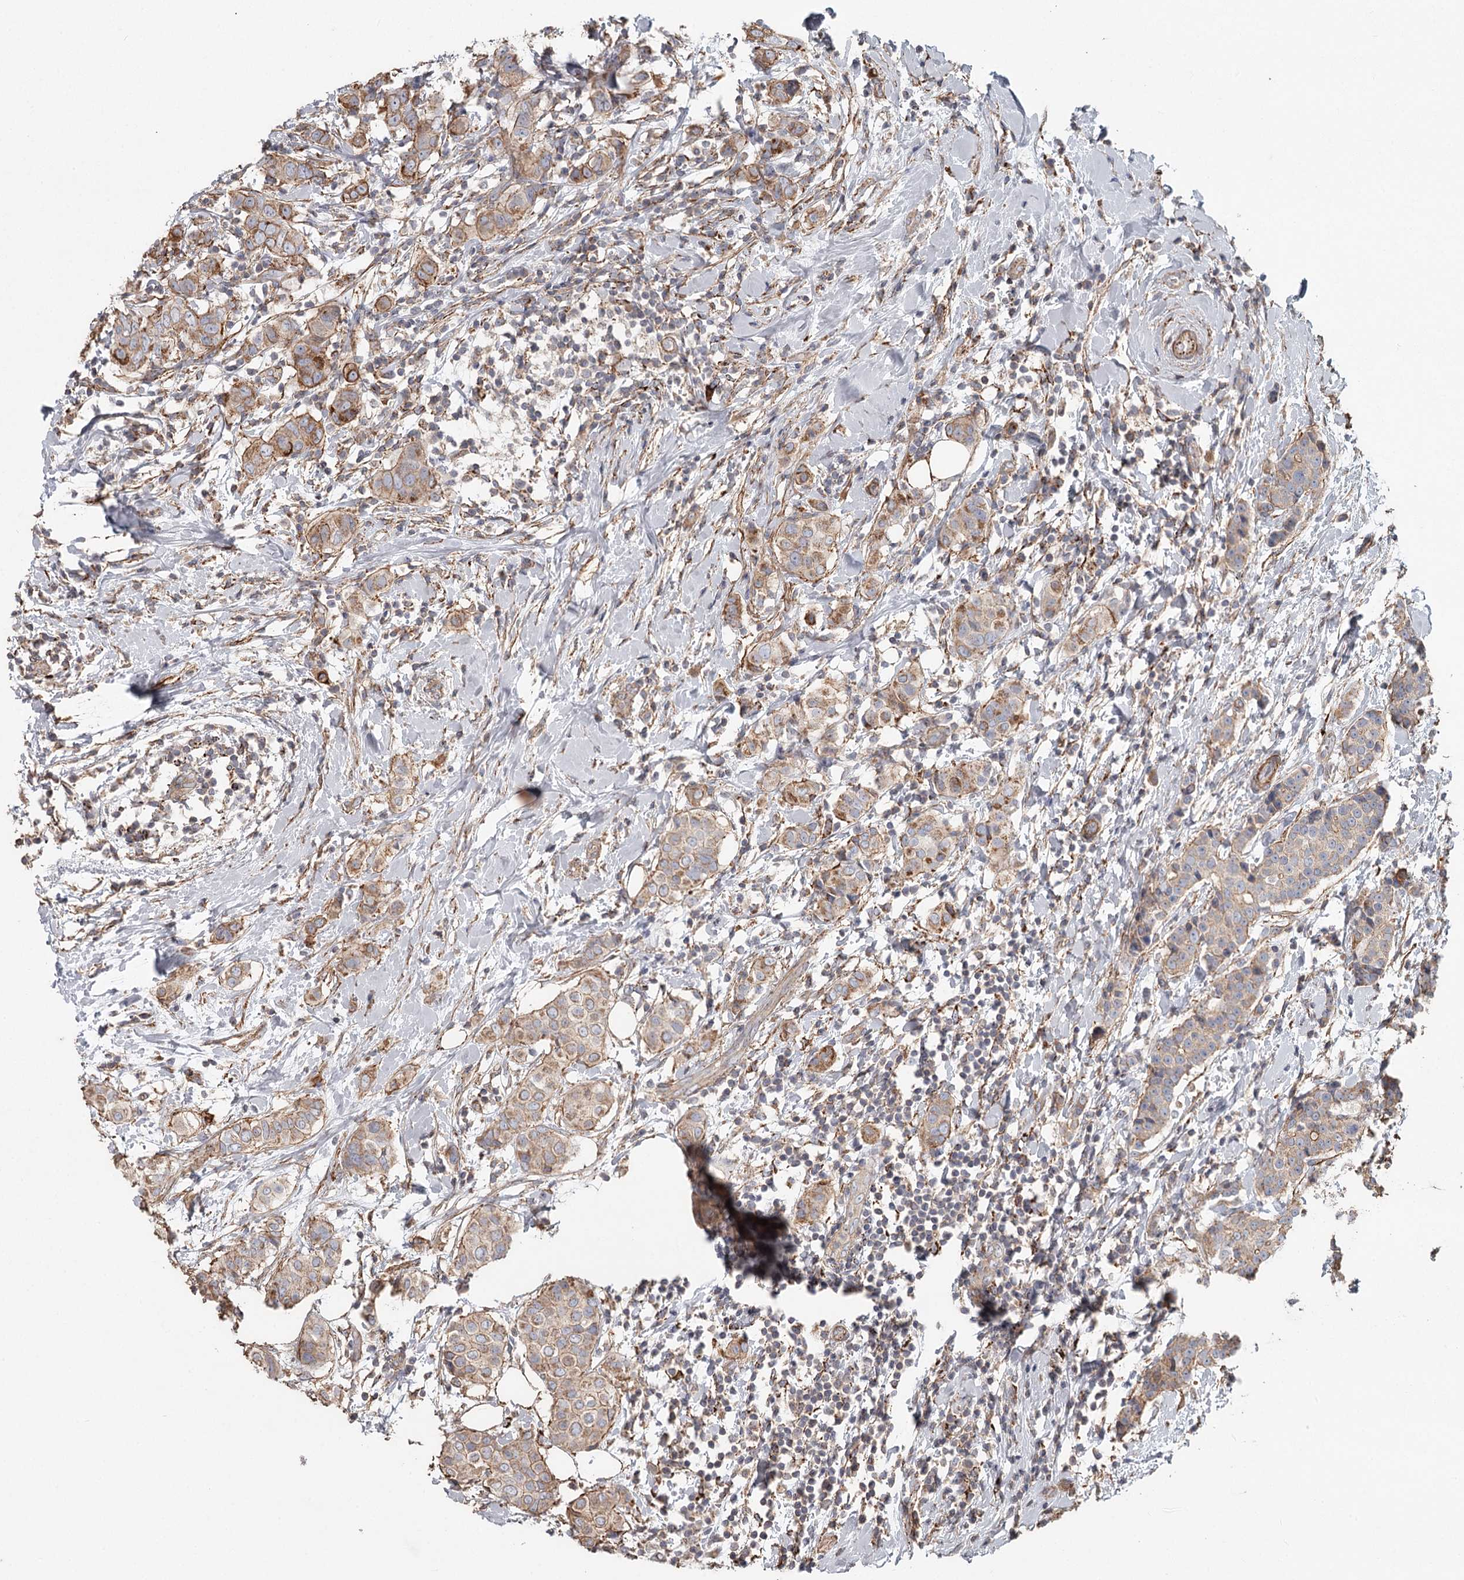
{"staining": {"intensity": "moderate", "quantity": ">75%", "location": "cytoplasmic/membranous"}, "tissue": "breast cancer", "cell_type": "Tumor cells", "image_type": "cancer", "snomed": [{"axis": "morphology", "description": "Lobular carcinoma"}, {"axis": "topography", "description": "Breast"}], "caption": "A brown stain shows moderate cytoplasmic/membranous expression of a protein in breast lobular carcinoma tumor cells.", "gene": "DHRS9", "patient": {"sex": "female", "age": 51}}